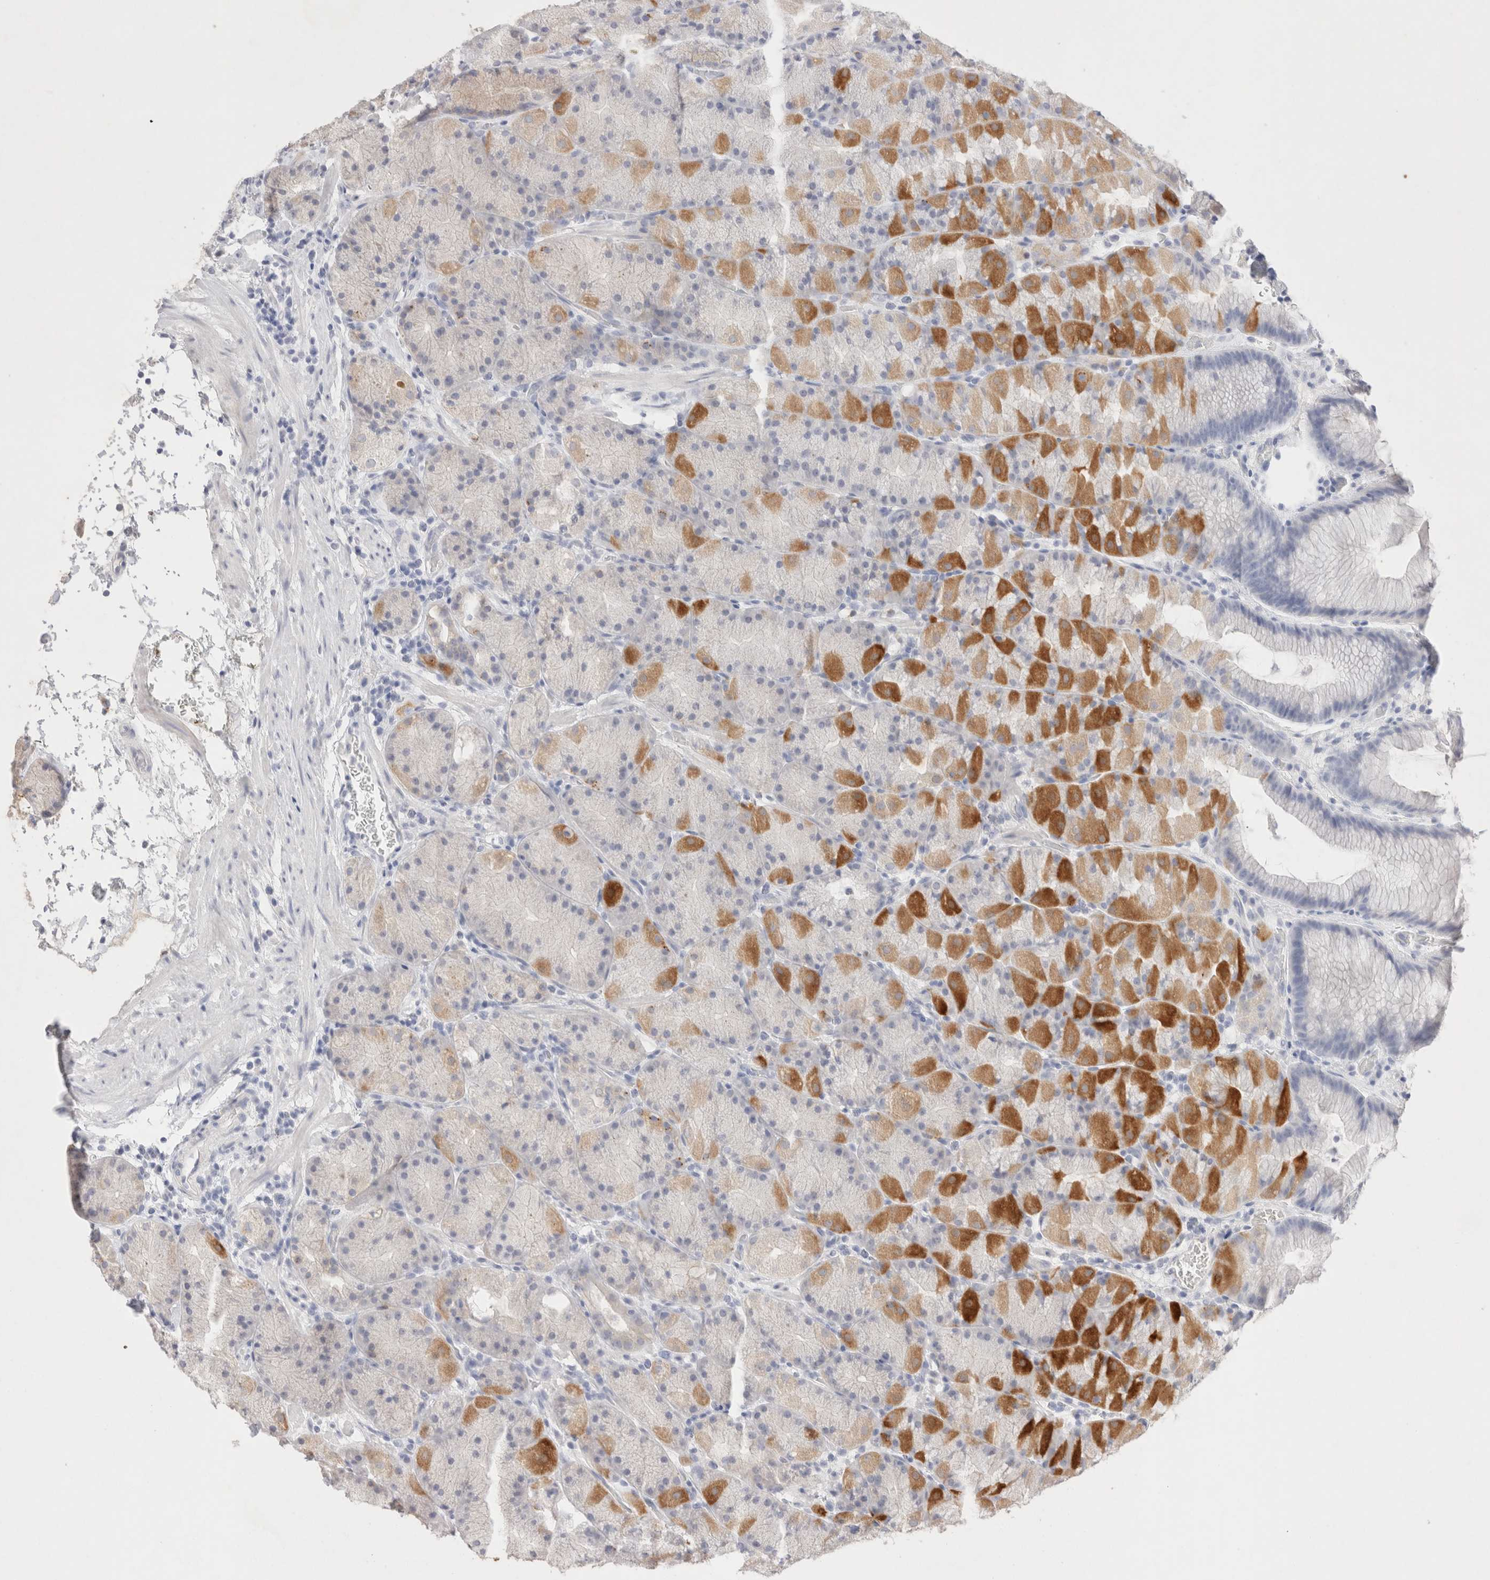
{"staining": {"intensity": "strong", "quantity": "<25%", "location": "cytoplasmic/membranous"}, "tissue": "stomach", "cell_type": "Glandular cells", "image_type": "normal", "snomed": [{"axis": "morphology", "description": "Normal tissue, NOS"}, {"axis": "topography", "description": "Stomach, upper"}, {"axis": "topography", "description": "Stomach"}], "caption": "This image reveals immunohistochemistry staining of benign stomach, with medium strong cytoplasmic/membranous staining in about <25% of glandular cells.", "gene": "EPCAM", "patient": {"sex": "male", "age": 48}}